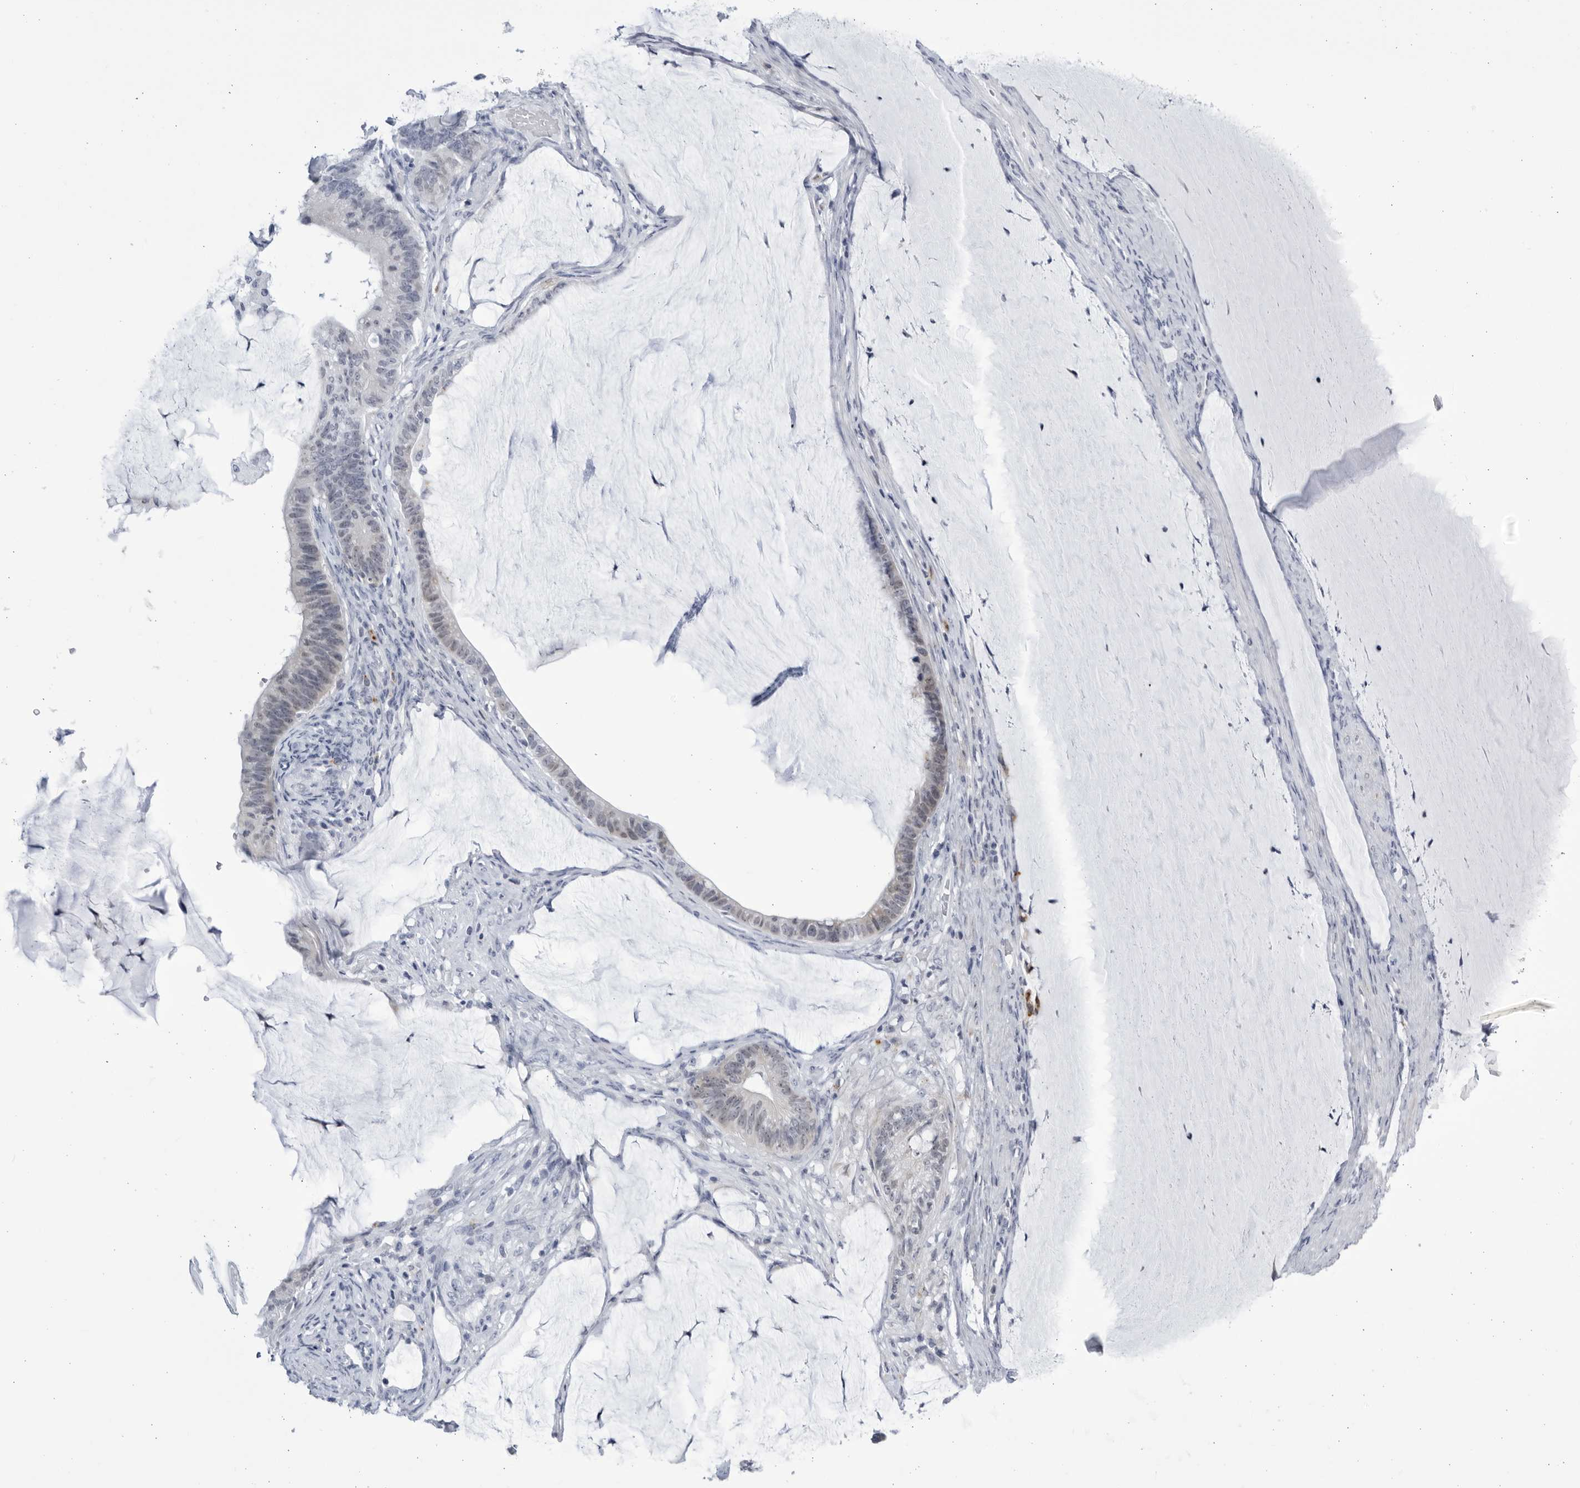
{"staining": {"intensity": "negative", "quantity": "none", "location": "none"}, "tissue": "ovarian cancer", "cell_type": "Tumor cells", "image_type": "cancer", "snomed": [{"axis": "morphology", "description": "Cystadenocarcinoma, mucinous, NOS"}, {"axis": "topography", "description": "Ovary"}], "caption": "Photomicrograph shows no significant protein staining in tumor cells of ovarian mucinous cystadenocarcinoma.", "gene": "CCDC181", "patient": {"sex": "female", "age": 61}}